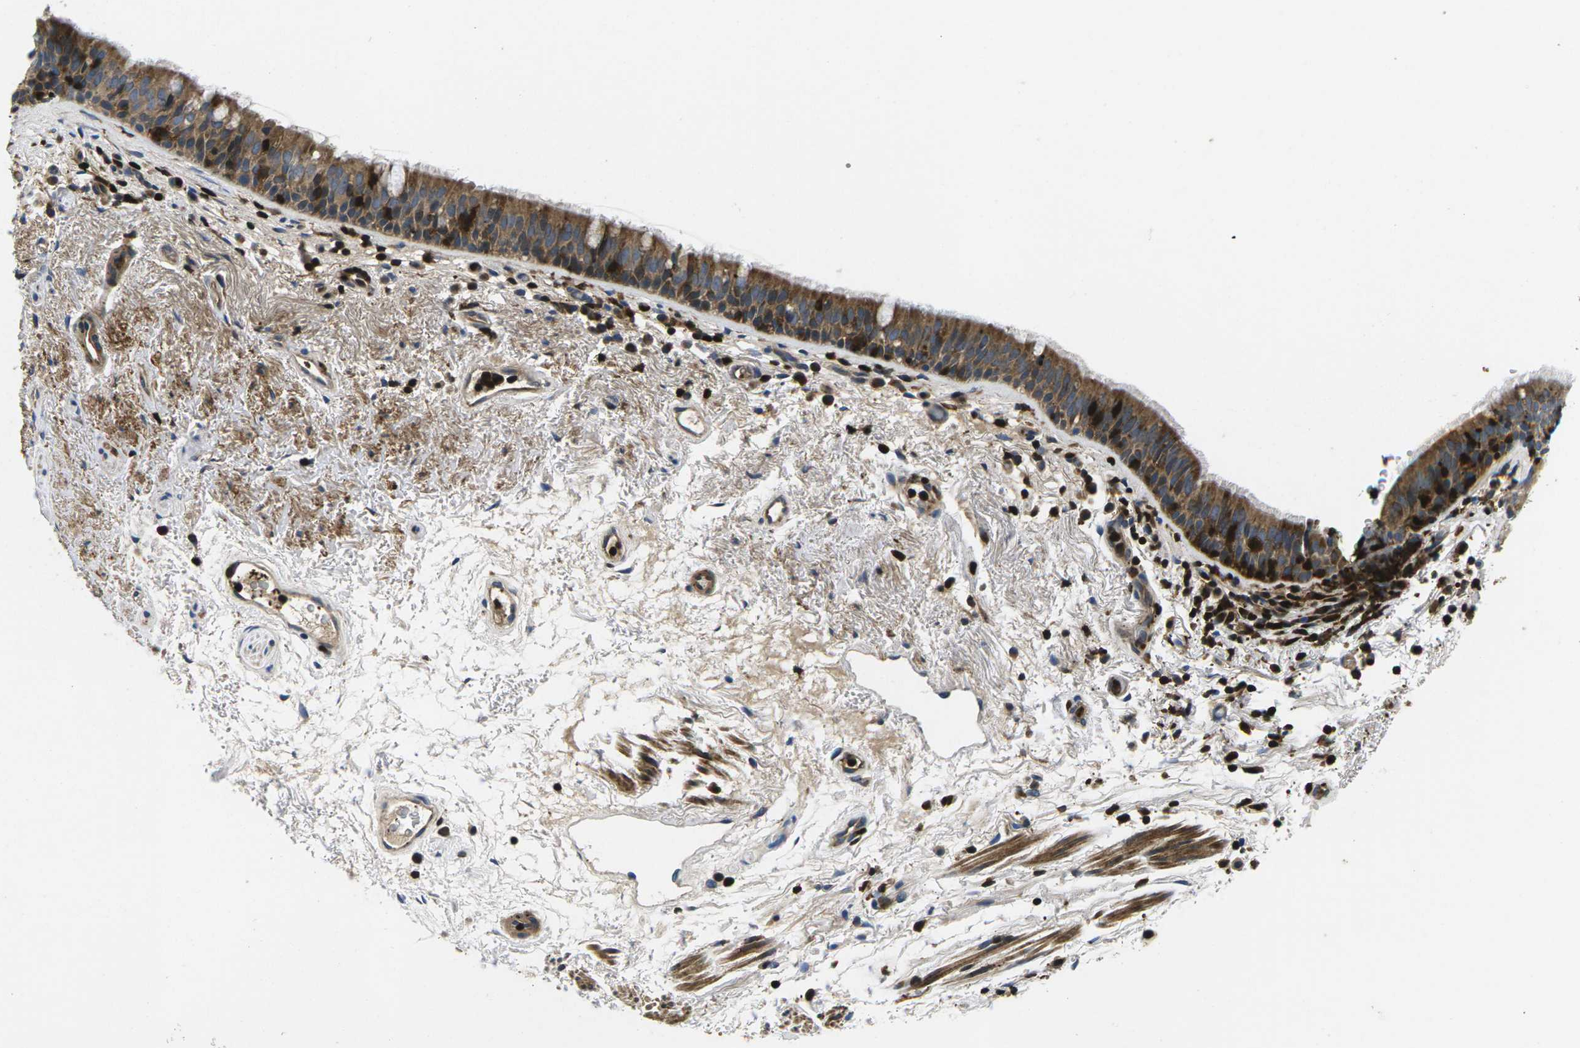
{"staining": {"intensity": "strong", "quantity": ">75%", "location": "cytoplasmic/membranous"}, "tissue": "bronchus", "cell_type": "Respiratory epithelial cells", "image_type": "normal", "snomed": [{"axis": "morphology", "description": "Normal tissue, NOS"}, {"axis": "morphology", "description": "Inflammation, NOS"}, {"axis": "topography", "description": "Cartilage tissue"}, {"axis": "topography", "description": "Bronchus"}], "caption": "Brown immunohistochemical staining in benign human bronchus exhibits strong cytoplasmic/membranous expression in approximately >75% of respiratory epithelial cells.", "gene": "PLCE1", "patient": {"sex": "male", "age": 77}}